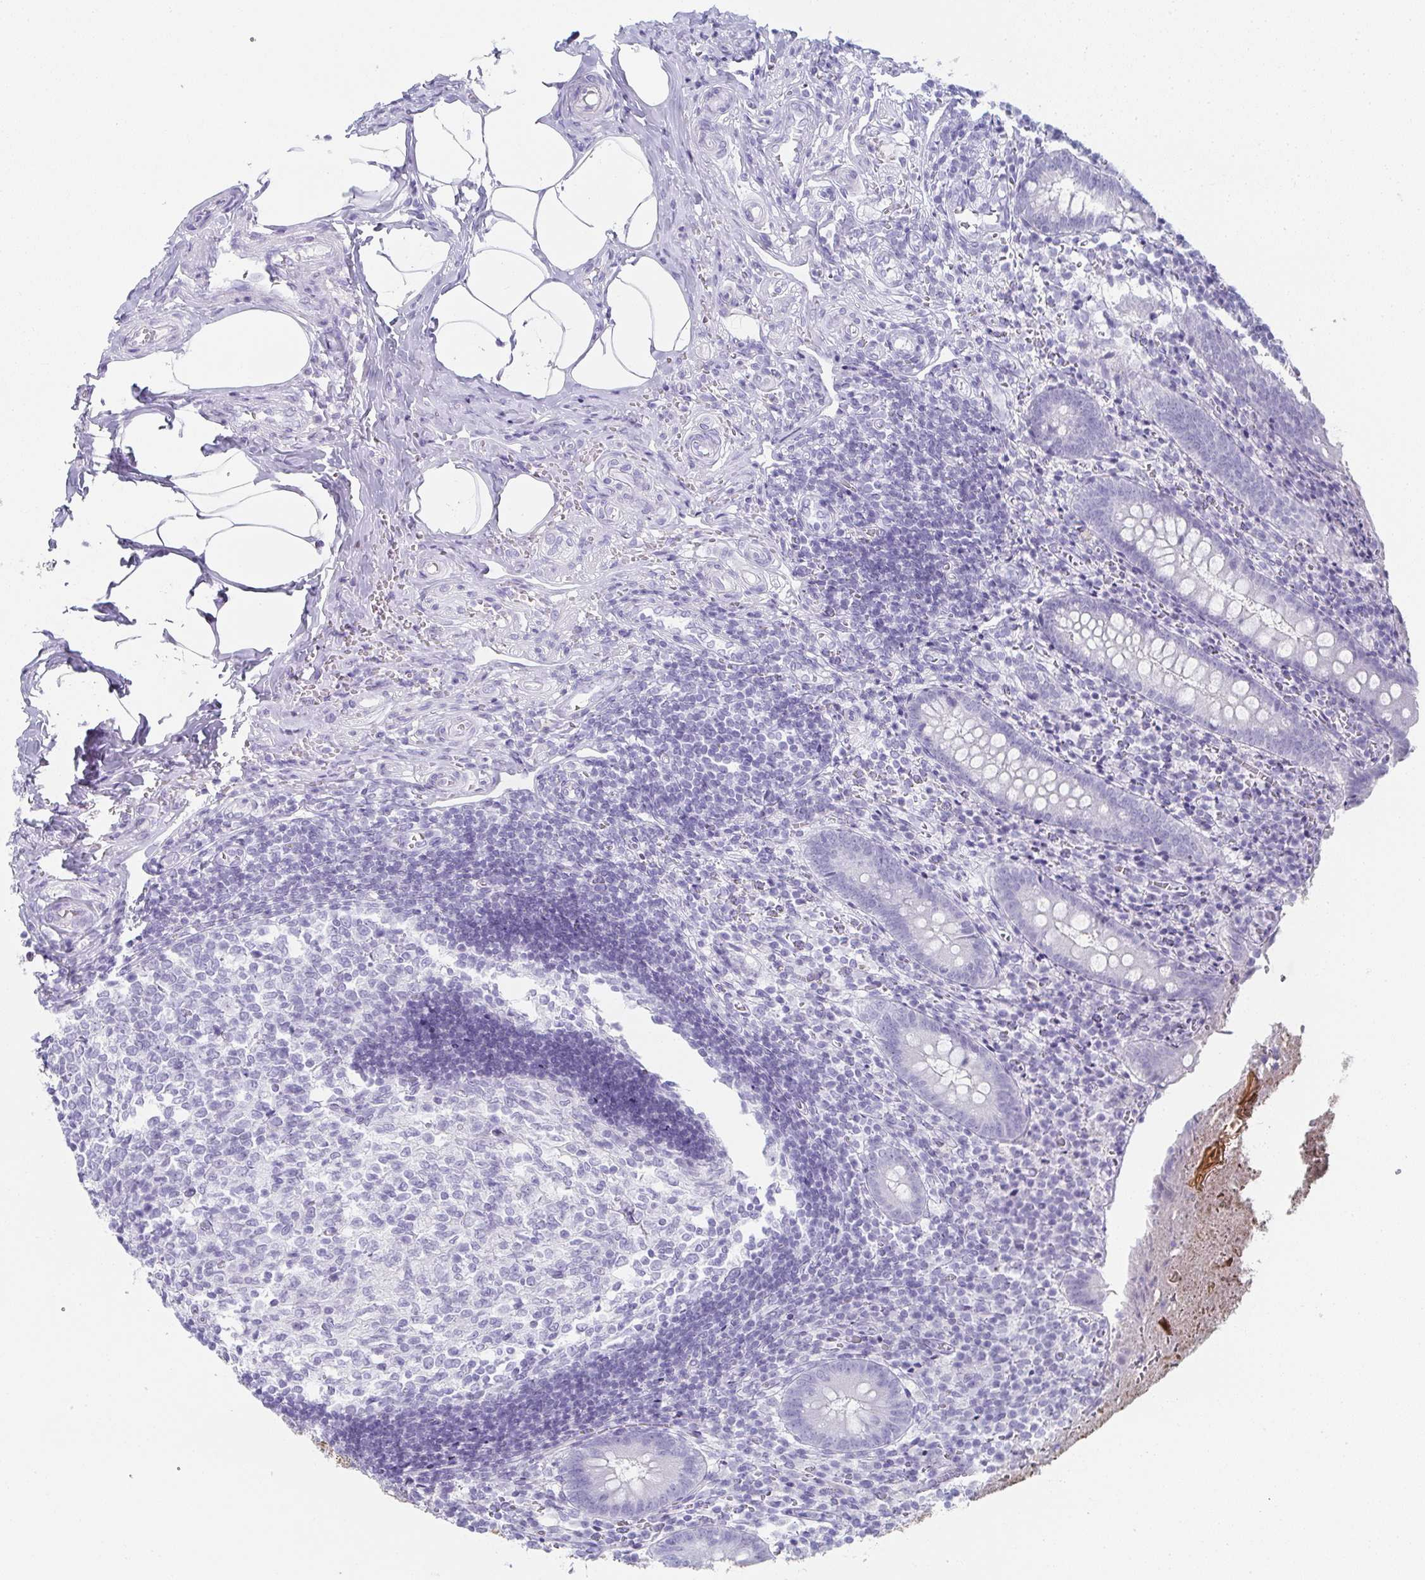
{"staining": {"intensity": "negative", "quantity": "none", "location": "none"}, "tissue": "appendix", "cell_type": "Glandular cells", "image_type": "normal", "snomed": [{"axis": "morphology", "description": "Normal tissue, NOS"}, {"axis": "topography", "description": "Appendix"}], "caption": "Immunohistochemistry histopathology image of normal human appendix stained for a protein (brown), which shows no staining in glandular cells.", "gene": "SYCP1", "patient": {"sex": "female", "age": 17}}